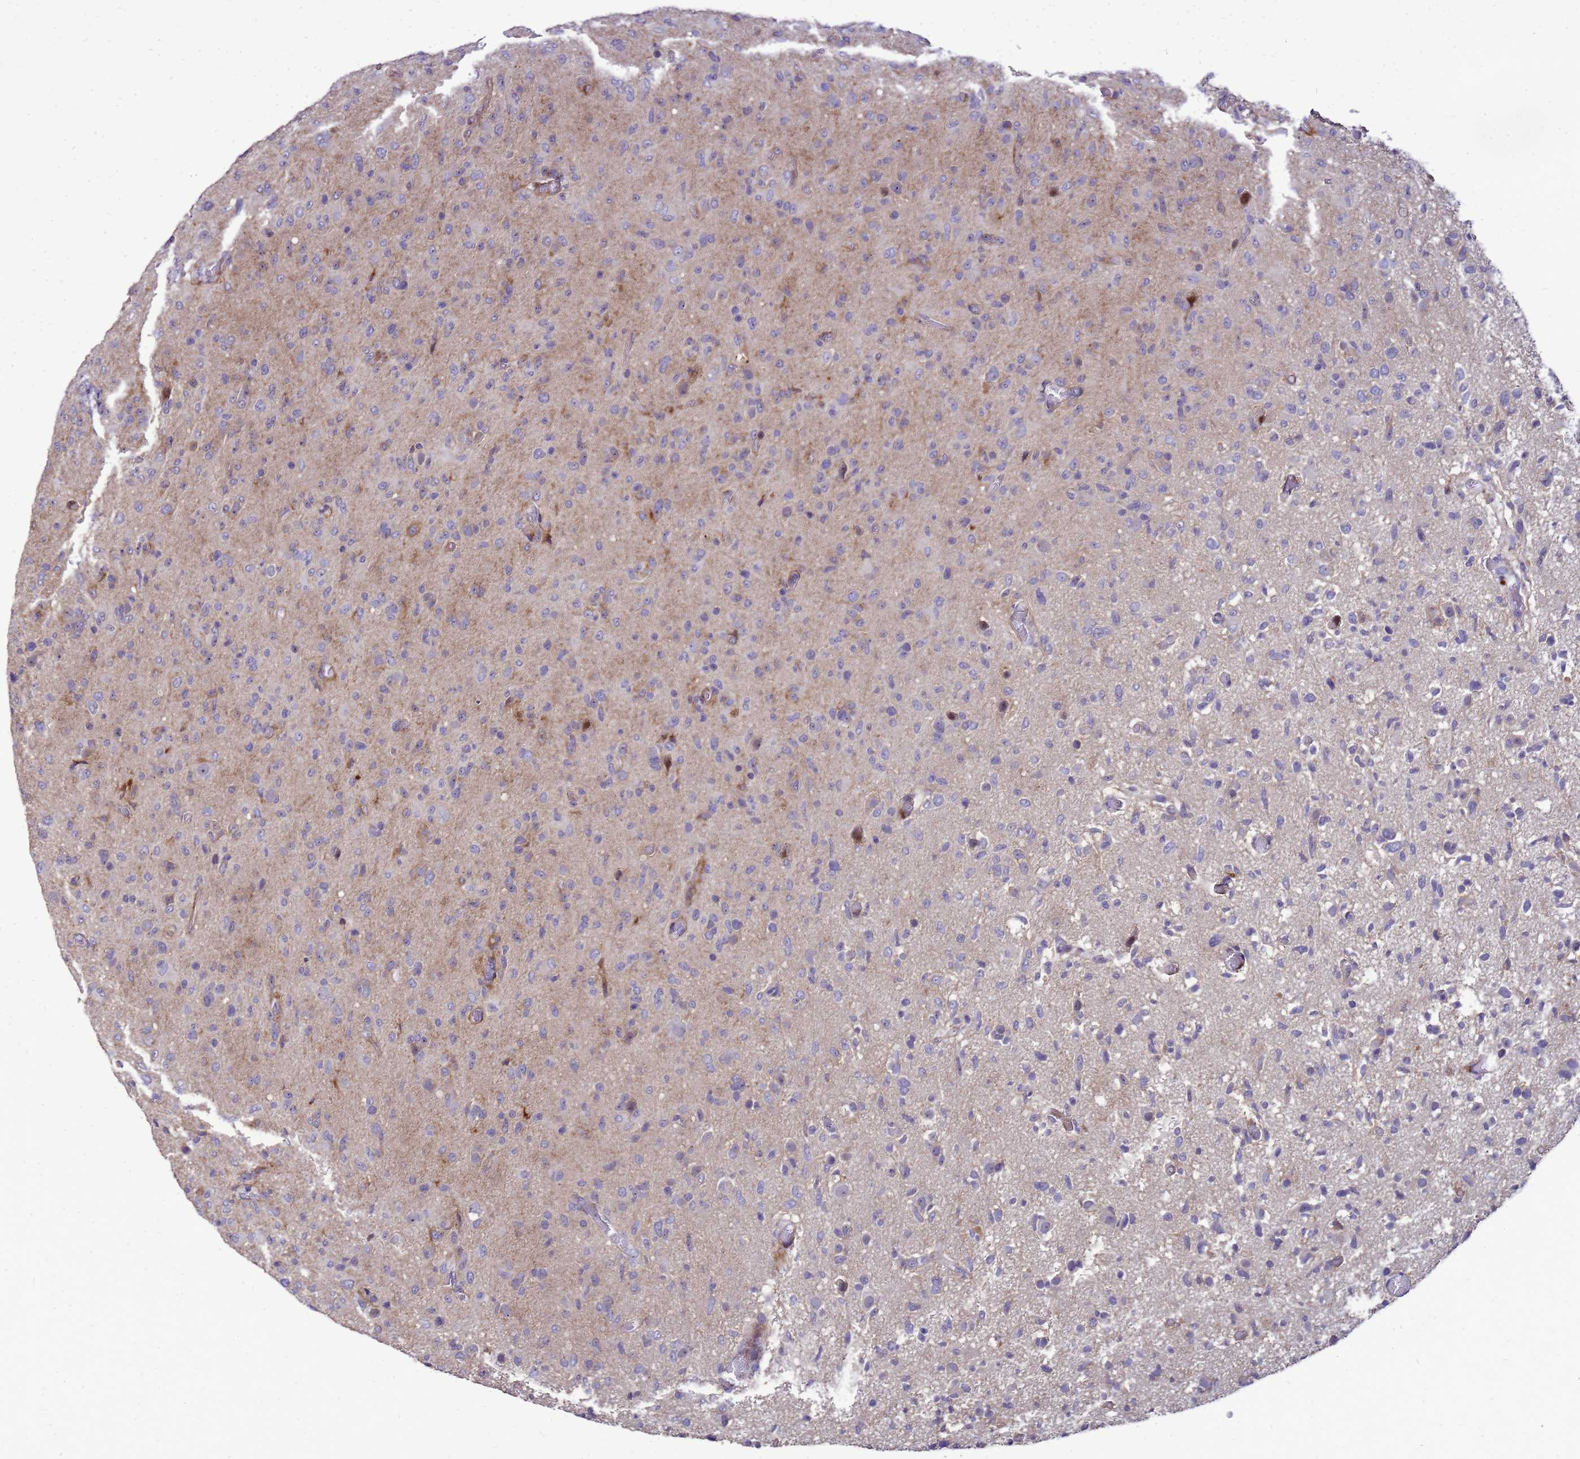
{"staining": {"intensity": "moderate", "quantity": "<25%", "location": "cytoplasmic/membranous"}, "tissue": "glioma", "cell_type": "Tumor cells", "image_type": "cancer", "snomed": [{"axis": "morphology", "description": "Glioma, malignant, High grade"}, {"axis": "topography", "description": "Brain"}], "caption": "Immunohistochemistry (IHC) (DAB (3,3'-diaminobenzidine)) staining of human glioma exhibits moderate cytoplasmic/membranous protein staining in about <25% of tumor cells. The protein is stained brown, and the nuclei are stained in blue (DAB (3,3'-diaminobenzidine) IHC with brightfield microscopy, high magnification).", "gene": "RSPO1", "patient": {"sex": "female", "age": 57}}